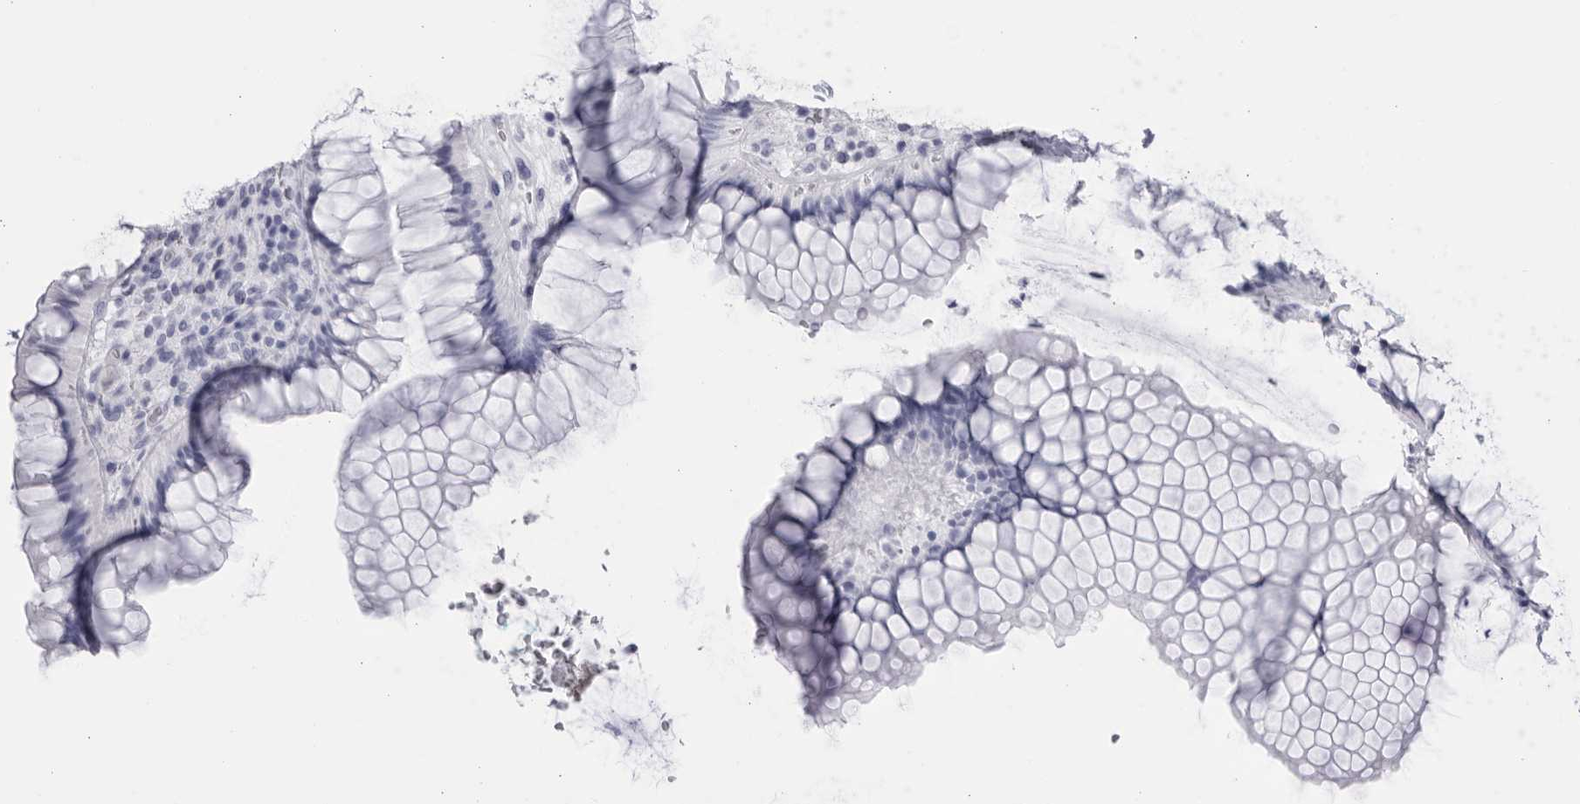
{"staining": {"intensity": "negative", "quantity": "none", "location": "none"}, "tissue": "rectum", "cell_type": "Glandular cells", "image_type": "normal", "snomed": [{"axis": "morphology", "description": "Normal tissue, NOS"}, {"axis": "topography", "description": "Rectum"}], "caption": "Image shows no significant protein expression in glandular cells of unremarkable rectum.", "gene": "CCDC181", "patient": {"sex": "male", "age": 51}}